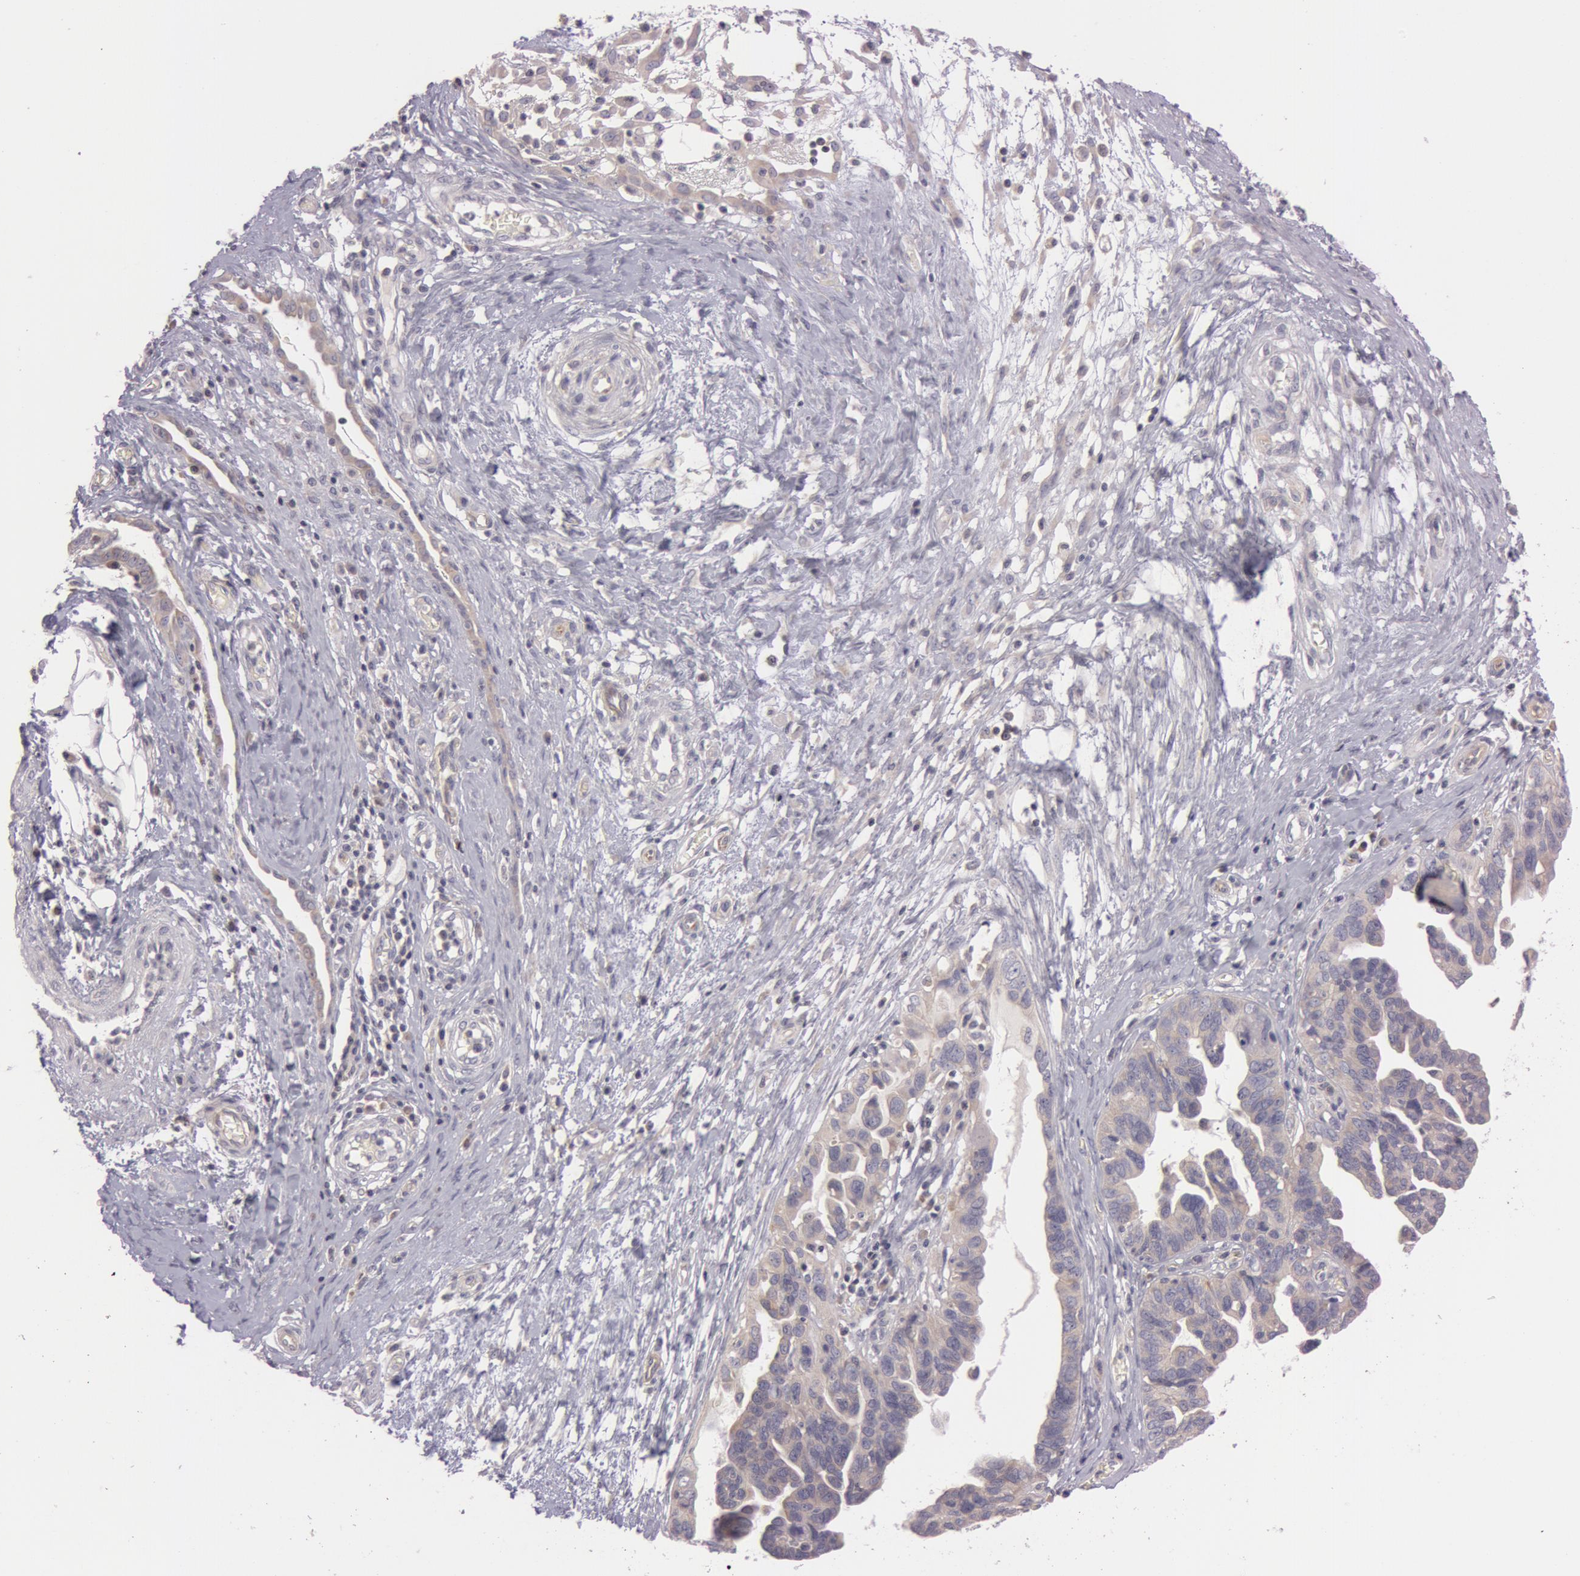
{"staining": {"intensity": "weak", "quantity": "25%-75%", "location": "cytoplasmic/membranous"}, "tissue": "ovarian cancer", "cell_type": "Tumor cells", "image_type": "cancer", "snomed": [{"axis": "morphology", "description": "Cystadenocarcinoma, serous, NOS"}, {"axis": "topography", "description": "Ovary"}], "caption": "A high-resolution micrograph shows immunohistochemistry staining of ovarian cancer (serous cystadenocarcinoma), which displays weak cytoplasmic/membranous positivity in about 25%-75% of tumor cells.", "gene": "RALGAPA1", "patient": {"sex": "female", "age": 64}}